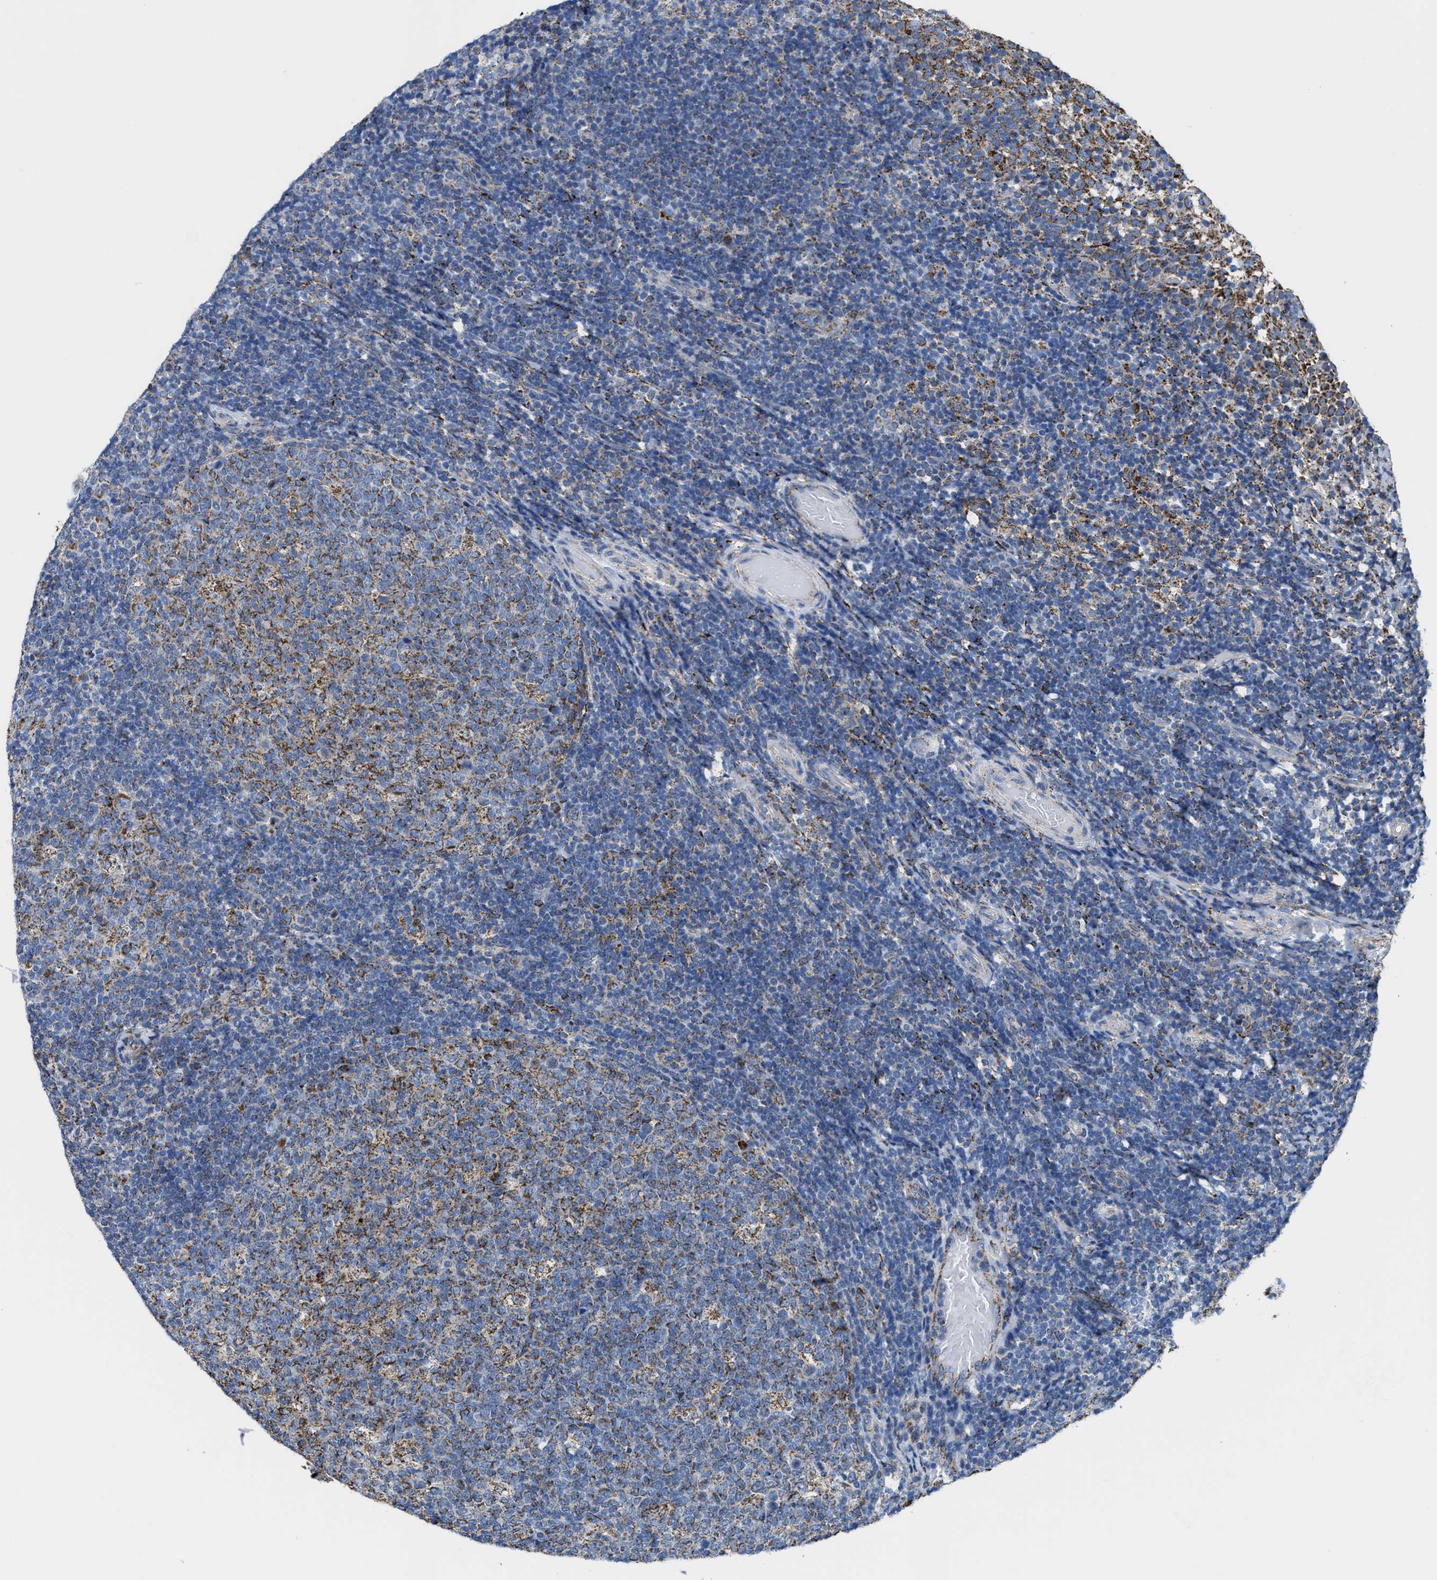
{"staining": {"intensity": "moderate", "quantity": "25%-75%", "location": "cytoplasmic/membranous"}, "tissue": "tonsil", "cell_type": "Germinal center cells", "image_type": "normal", "snomed": [{"axis": "morphology", "description": "Normal tissue, NOS"}, {"axis": "topography", "description": "Tonsil"}], "caption": "Immunohistochemistry histopathology image of benign tonsil: human tonsil stained using immunohistochemistry reveals medium levels of moderate protein expression localized specifically in the cytoplasmic/membranous of germinal center cells, appearing as a cytoplasmic/membranous brown color.", "gene": "ALDH1B1", "patient": {"sex": "female", "age": 19}}